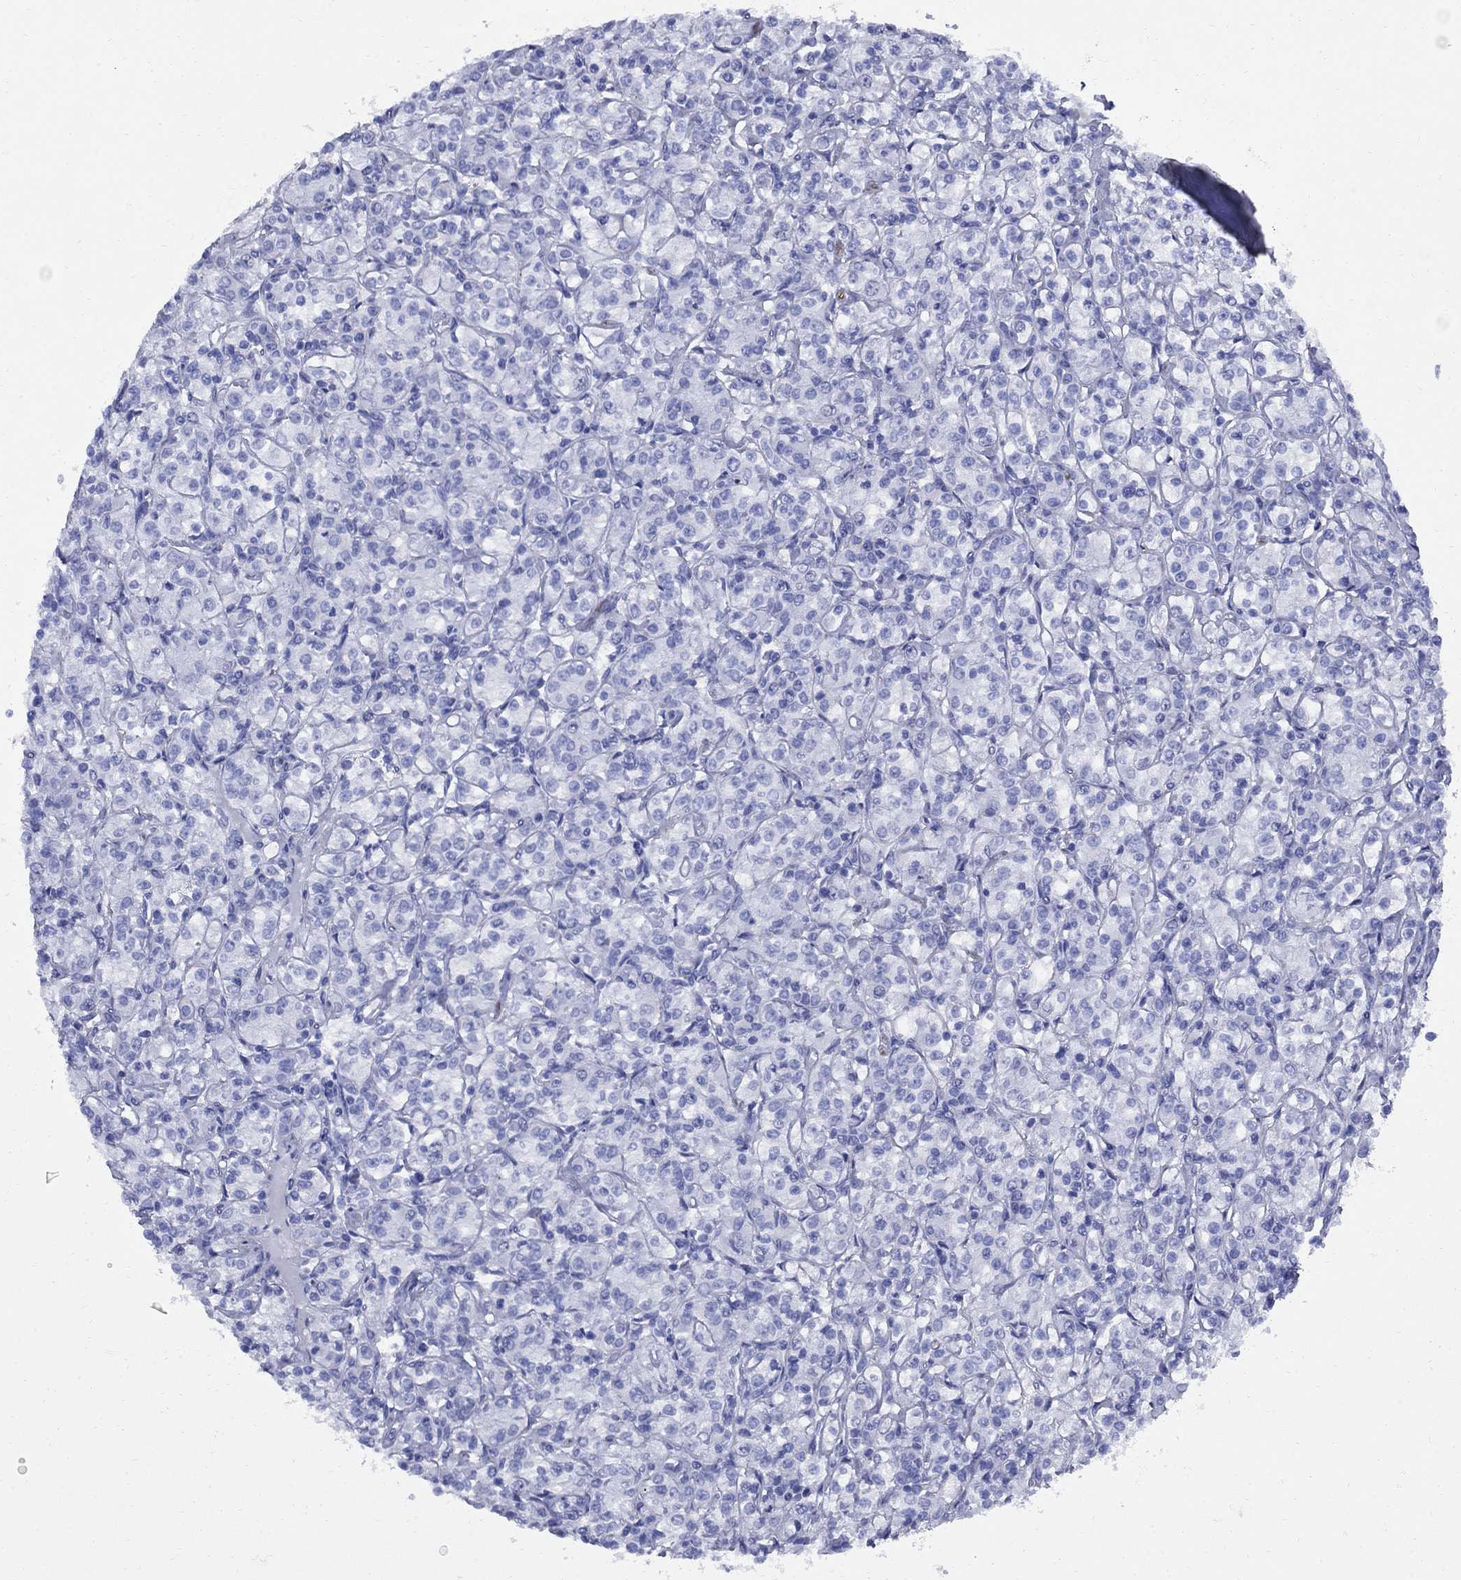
{"staining": {"intensity": "negative", "quantity": "none", "location": "none"}, "tissue": "renal cancer", "cell_type": "Tumor cells", "image_type": "cancer", "snomed": [{"axis": "morphology", "description": "Adenocarcinoma, NOS"}, {"axis": "topography", "description": "Kidney"}], "caption": "Tumor cells are negative for brown protein staining in adenocarcinoma (renal).", "gene": "VTN", "patient": {"sex": "male", "age": 77}}